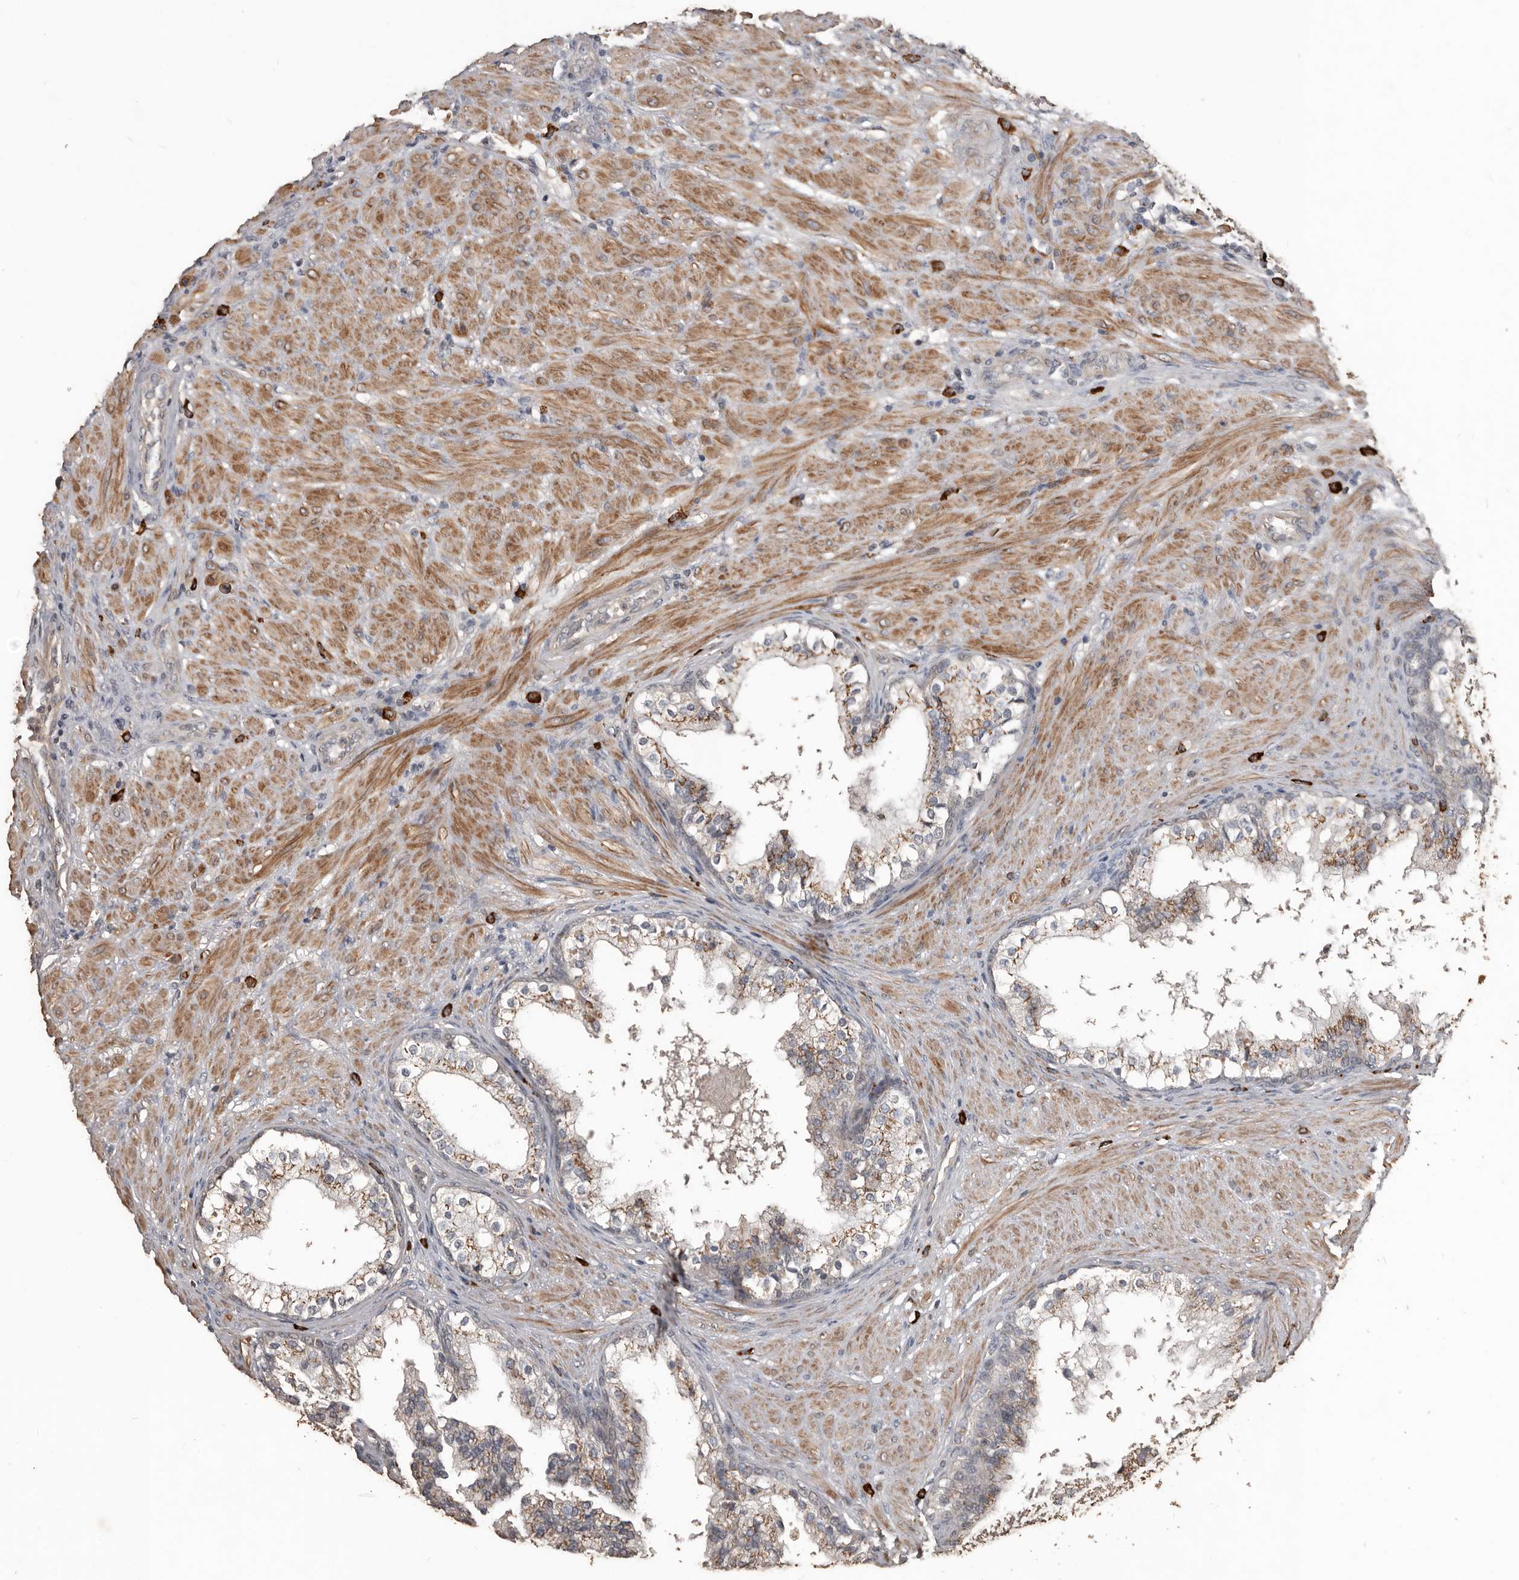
{"staining": {"intensity": "moderate", "quantity": ">75%", "location": "cytoplasmic/membranous"}, "tissue": "prostate cancer", "cell_type": "Tumor cells", "image_type": "cancer", "snomed": [{"axis": "morphology", "description": "Adenocarcinoma, High grade"}, {"axis": "topography", "description": "Prostate"}], "caption": "Protein staining reveals moderate cytoplasmic/membranous staining in approximately >75% of tumor cells in prostate cancer.", "gene": "BAMBI", "patient": {"sex": "male", "age": 60}}